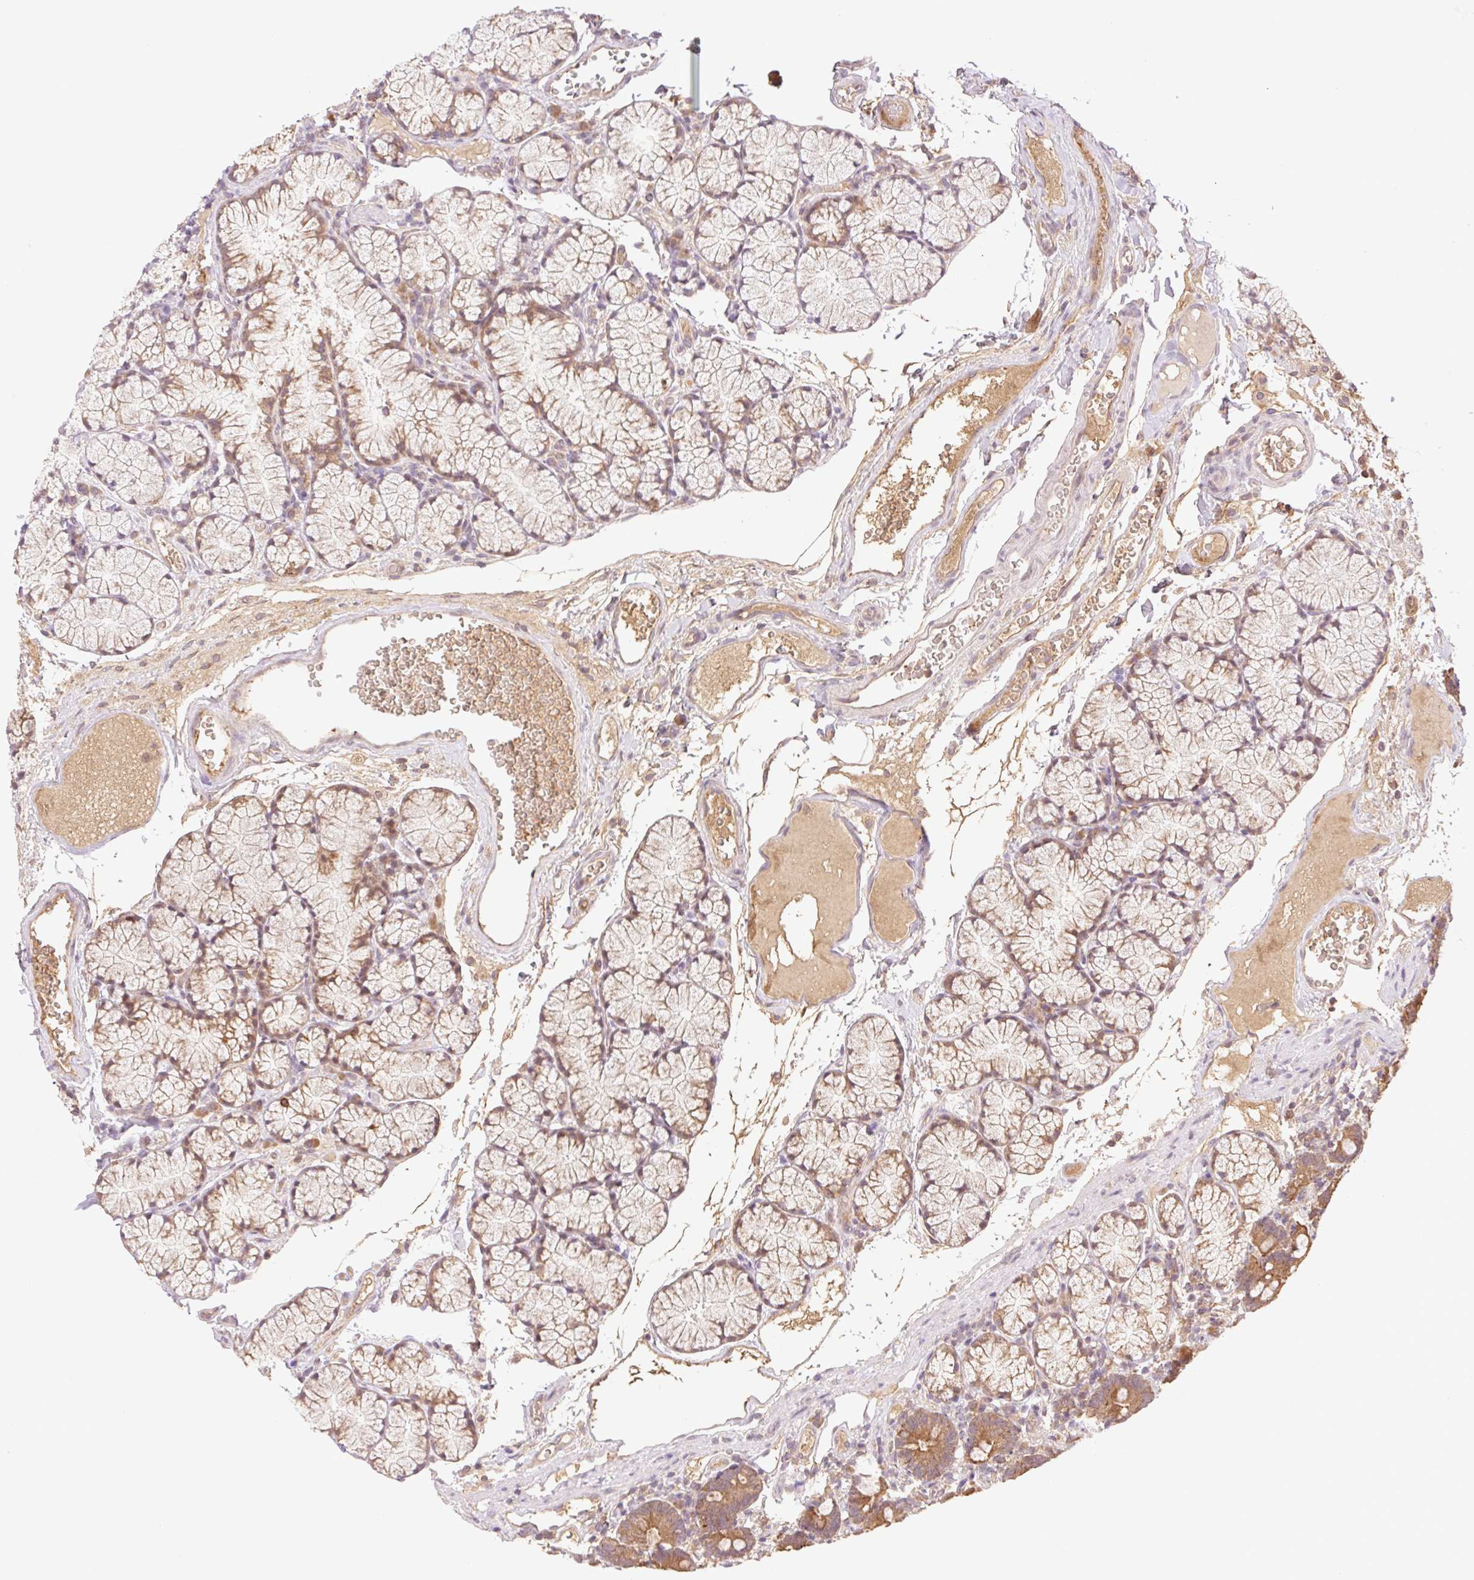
{"staining": {"intensity": "strong", "quantity": ">75%", "location": "cytoplasmic/membranous"}, "tissue": "duodenum", "cell_type": "Glandular cells", "image_type": "normal", "snomed": [{"axis": "morphology", "description": "Normal tissue, NOS"}, {"axis": "topography", "description": "Duodenum"}], "caption": "Immunohistochemical staining of normal human duodenum displays strong cytoplasmic/membranous protein positivity in about >75% of glandular cells.", "gene": "YJU2B", "patient": {"sex": "female", "age": 67}}